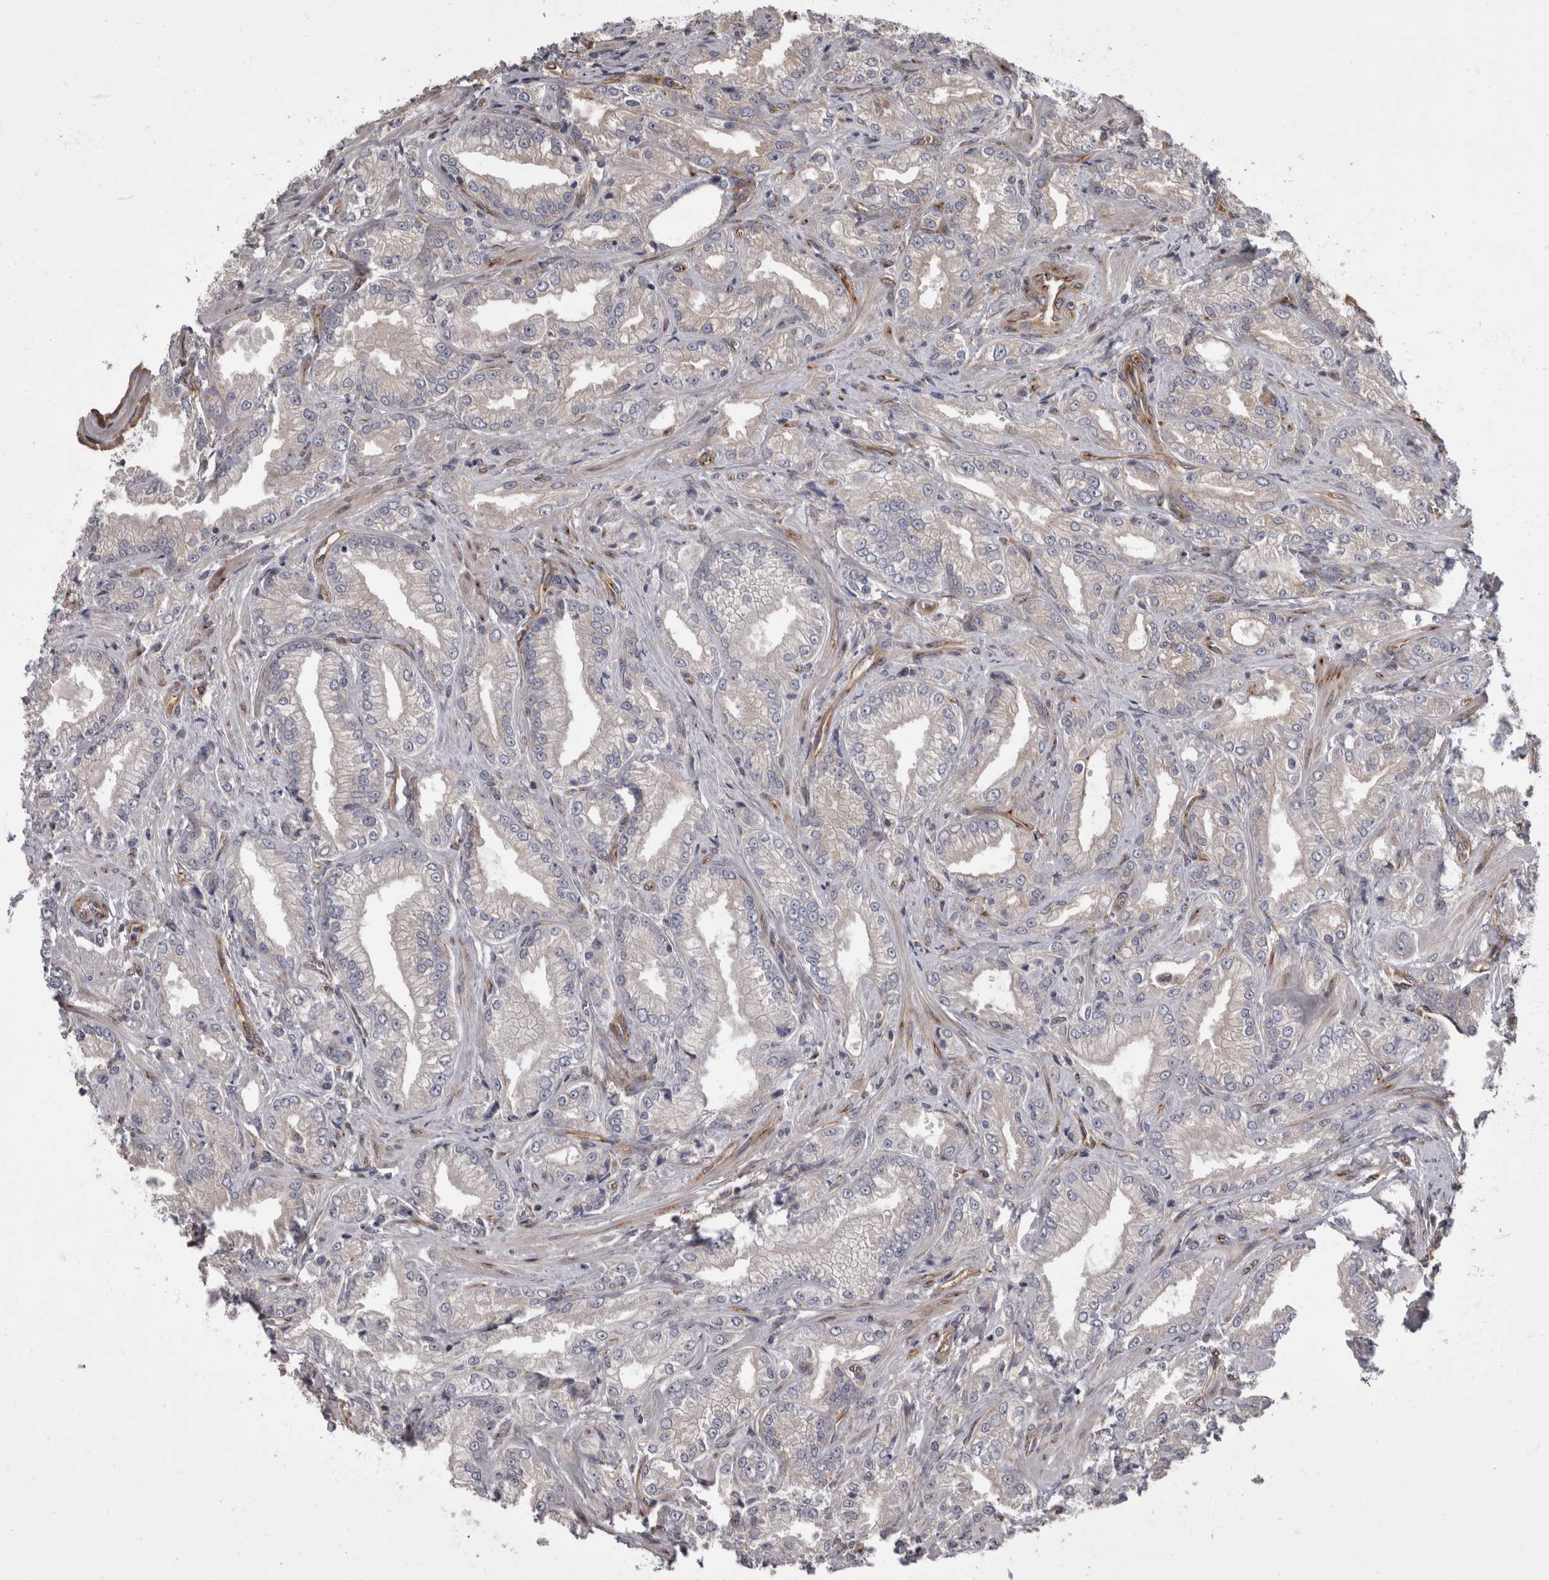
{"staining": {"intensity": "negative", "quantity": "none", "location": "none"}, "tissue": "prostate cancer", "cell_type": "Tumor cells", "image_type": "cancer", "snomed": [{"axis": "morphology", "description": "Adenocarcinoma, Low grade"}, {"axis": "topography", "description": "Prostate"}], "caption": "A micrograph of human prostate cancer is negative for staining in tumor cells.", "gene": "HOOK3", "patient": {"sex": "male", "age": 62}}